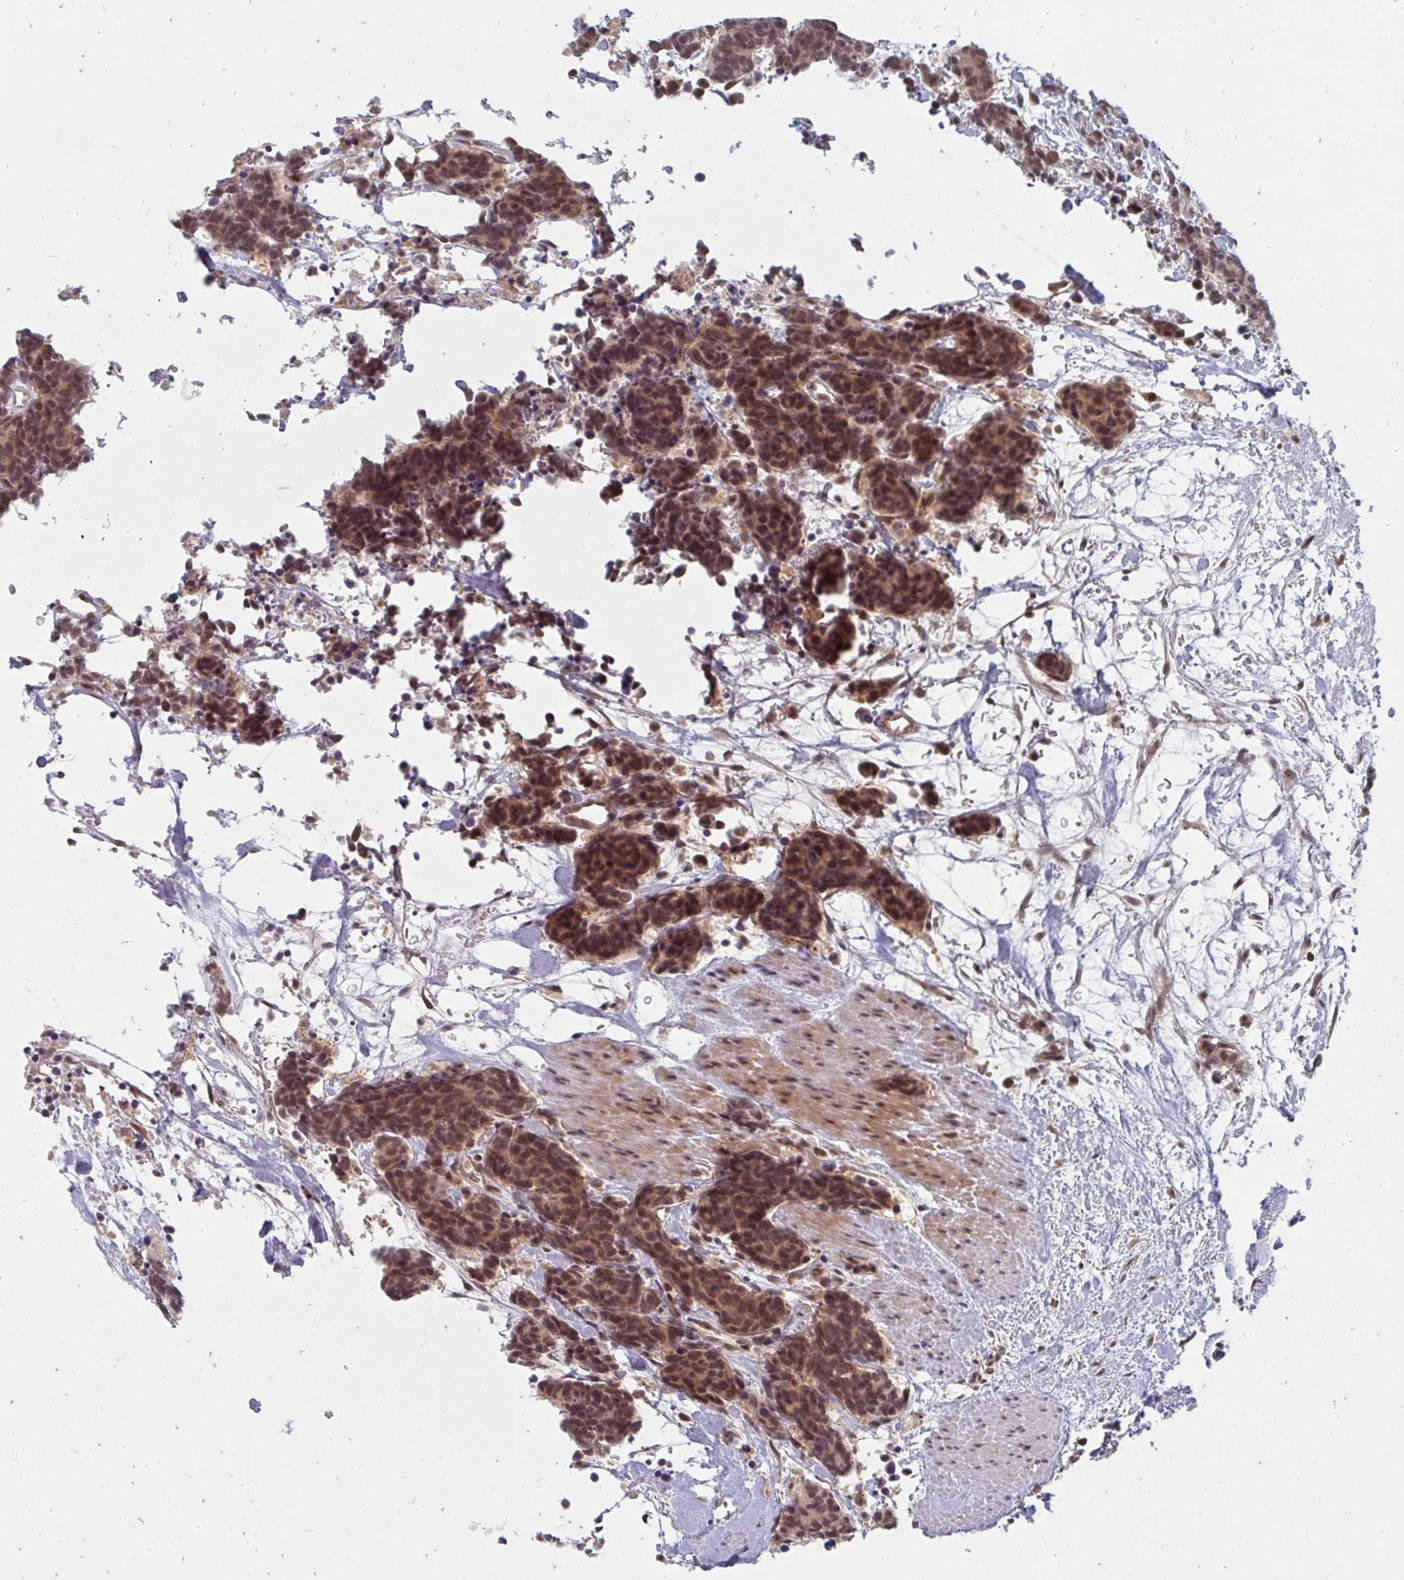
{"staining": {"intensity": "strong", "quantity": ">75%", "location": "nuclear"}, "tissue": "carcinoid", "cell_type": "Tumor cells", "image_type": "cancer", "snomed": [{"axis": "morphology", "description": "Carcinoma, NOS"}, {"axis": "morphology", "description": "Carcinoid, malignant, NOS"}, {"axis": "topography", "description": "Prostate"}], "caption": "The photomicrograph exhibits a brown stain indicating the presence of a protein in the nuclear of tumor cells in carcinoma. Using DAB (brown) and hematoxylin (blue) stains, captured at high magnification using brightfield microscopy.", "gene": "GTF3C6", "patient": {"sex": "male", "age": 57}}